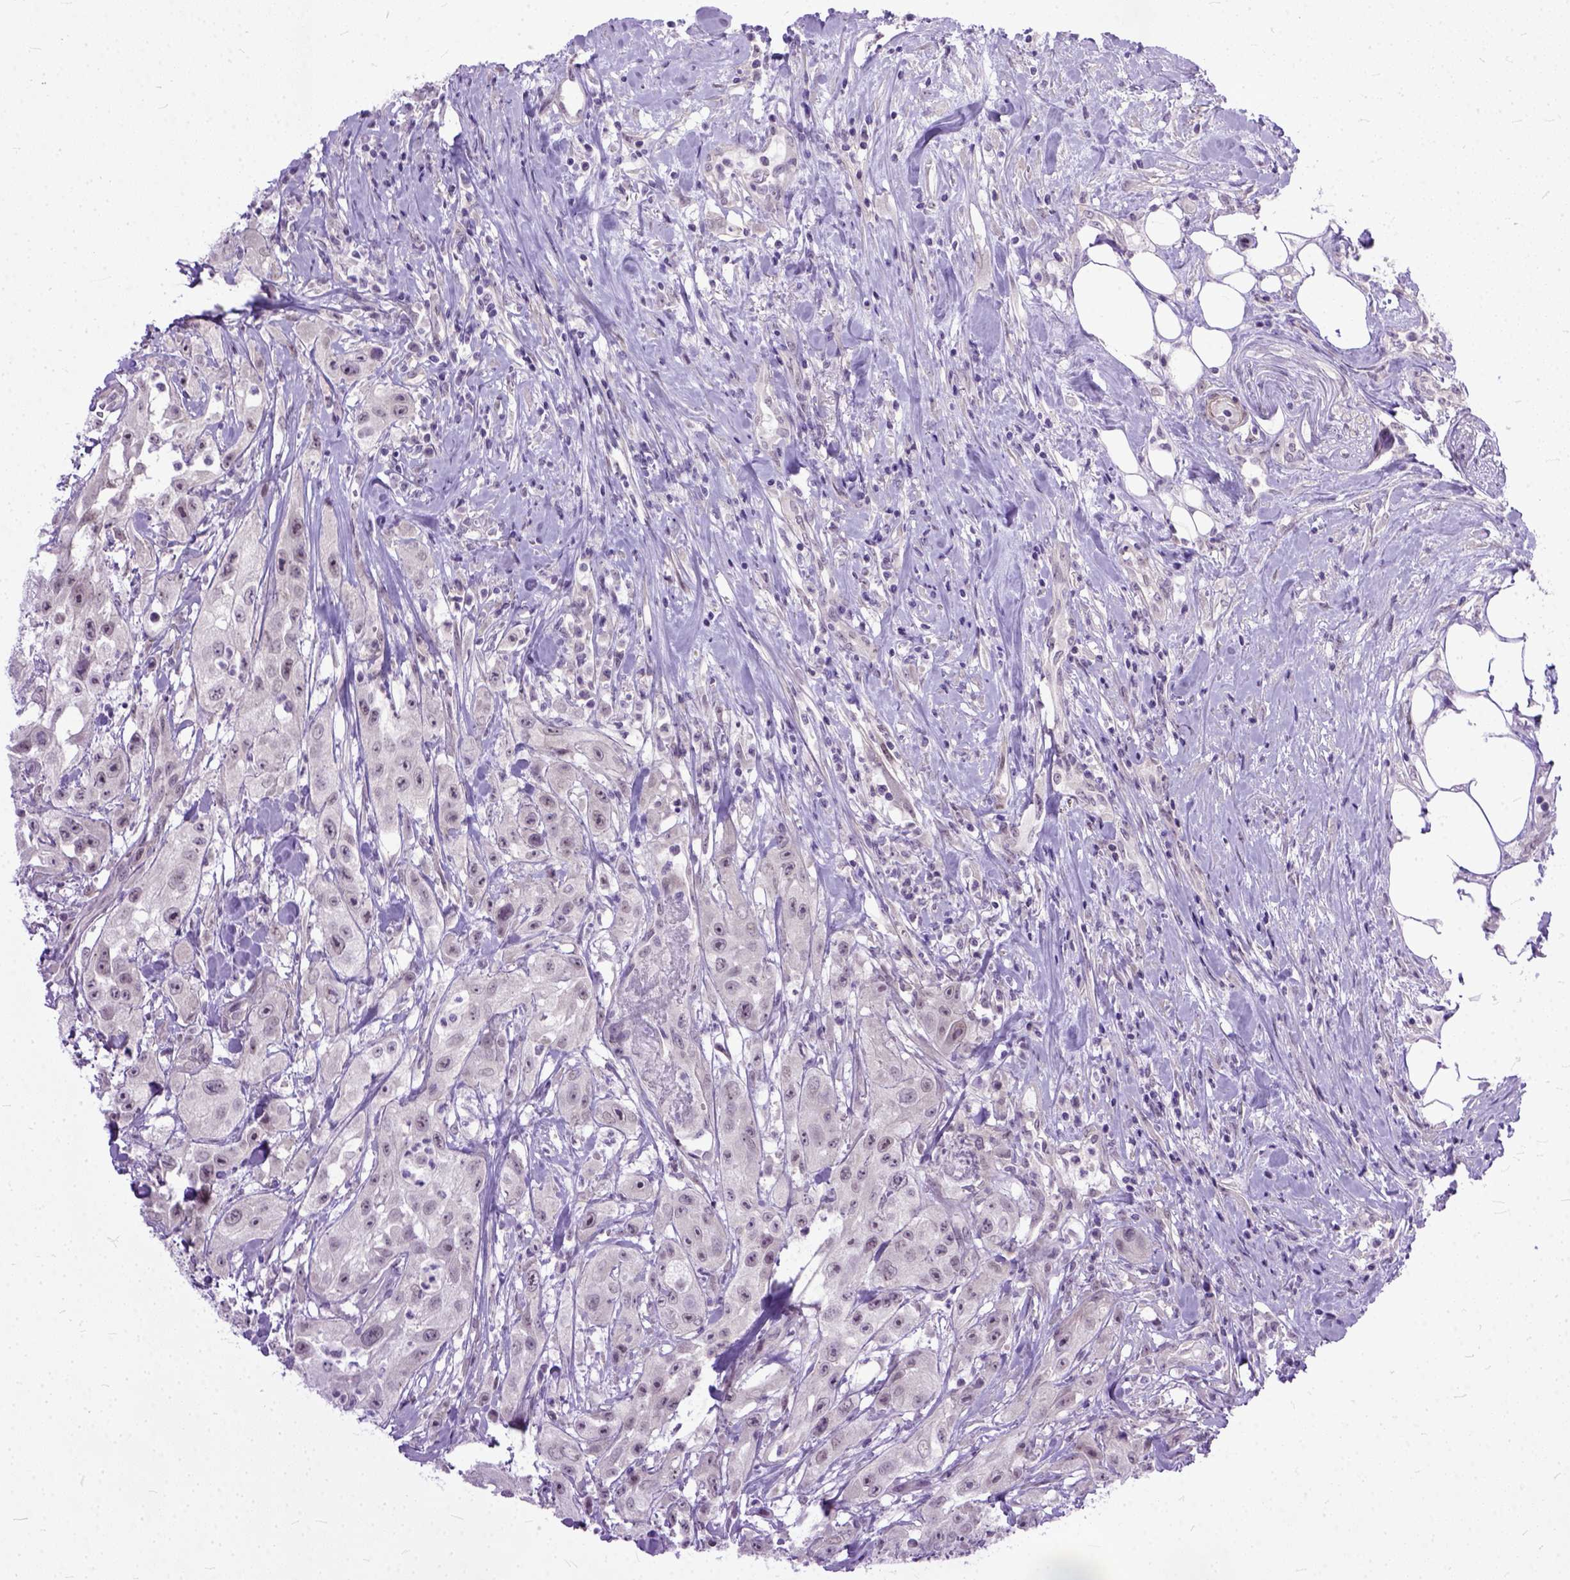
{"staining": {"intensity": "negative", "quantity": "none", "location": "none"}, "tissue": "urothelial cancer", "cell_type": "Tumor cells", "image_type": "cancer", "snomed": [{"axis": "morphology", "description": "Urothelial carcinoma, High grade"}, {"axis": "topography", "description": "Urinary bladder"}], "caption": "Photomicrograph shows no significant protein expression in tumor cells of urothelial cancer.", "gene": "TCEAL7", "patient": {"sex": "male", "age": 79}}